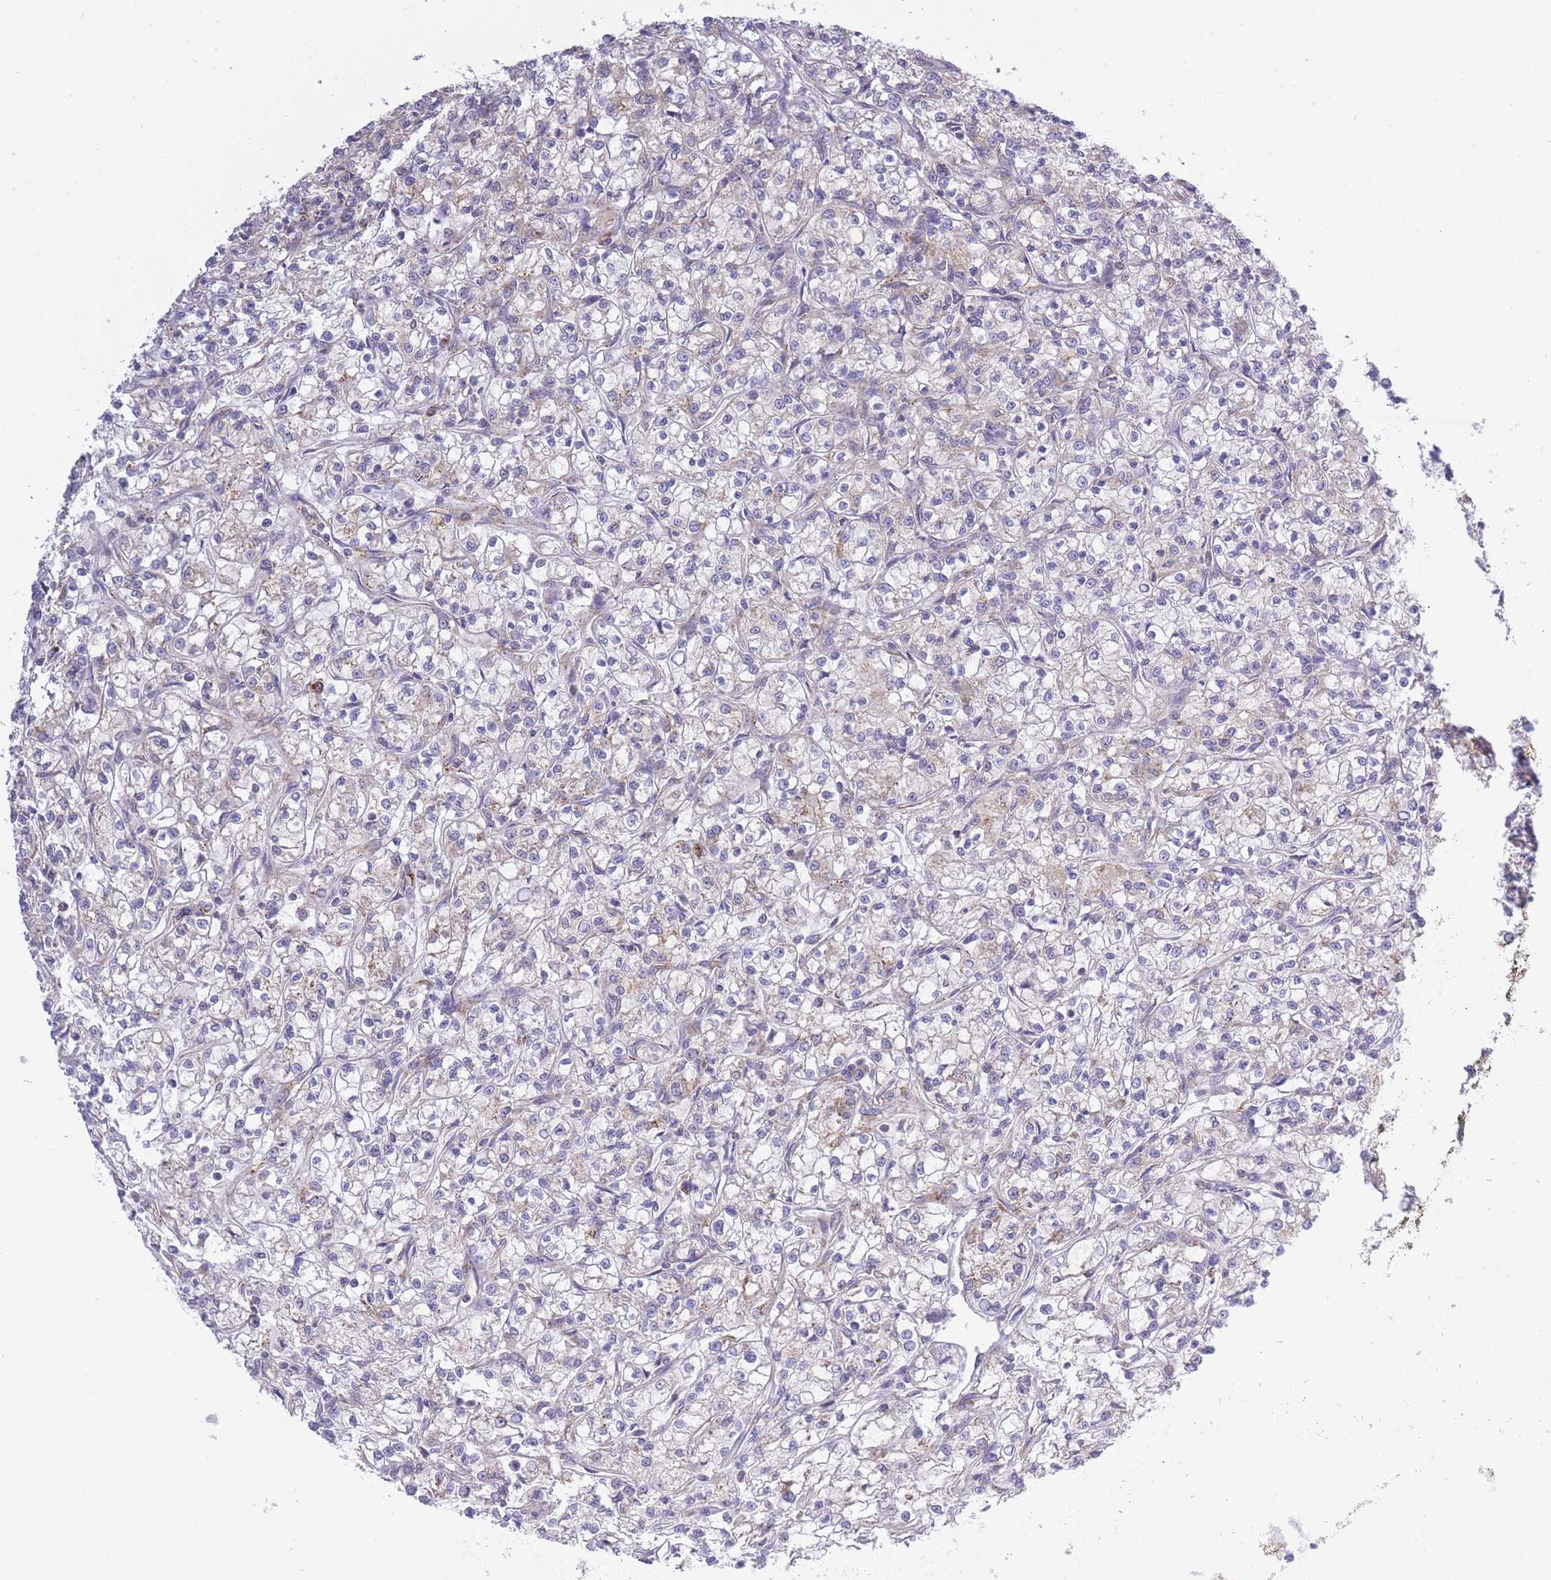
{"staining": {"intensity": "negative", "quantity": "none", "location": "none"}, "tissue": "renal cancer", "cell_type": "Tumor cells", "image_type": "cancer", "snomed": [{"axis": "morphology", "description": "Adenocarcinoma, NOS"}, {"axis": "topography", "description": "Kidney"}], "caption": "Human renal cancer stained for a protein using immunohistochemistry reveals no expression in tumor cells.", "gene": "COPG2", "patient": {"sex": "female", "age": 59}}